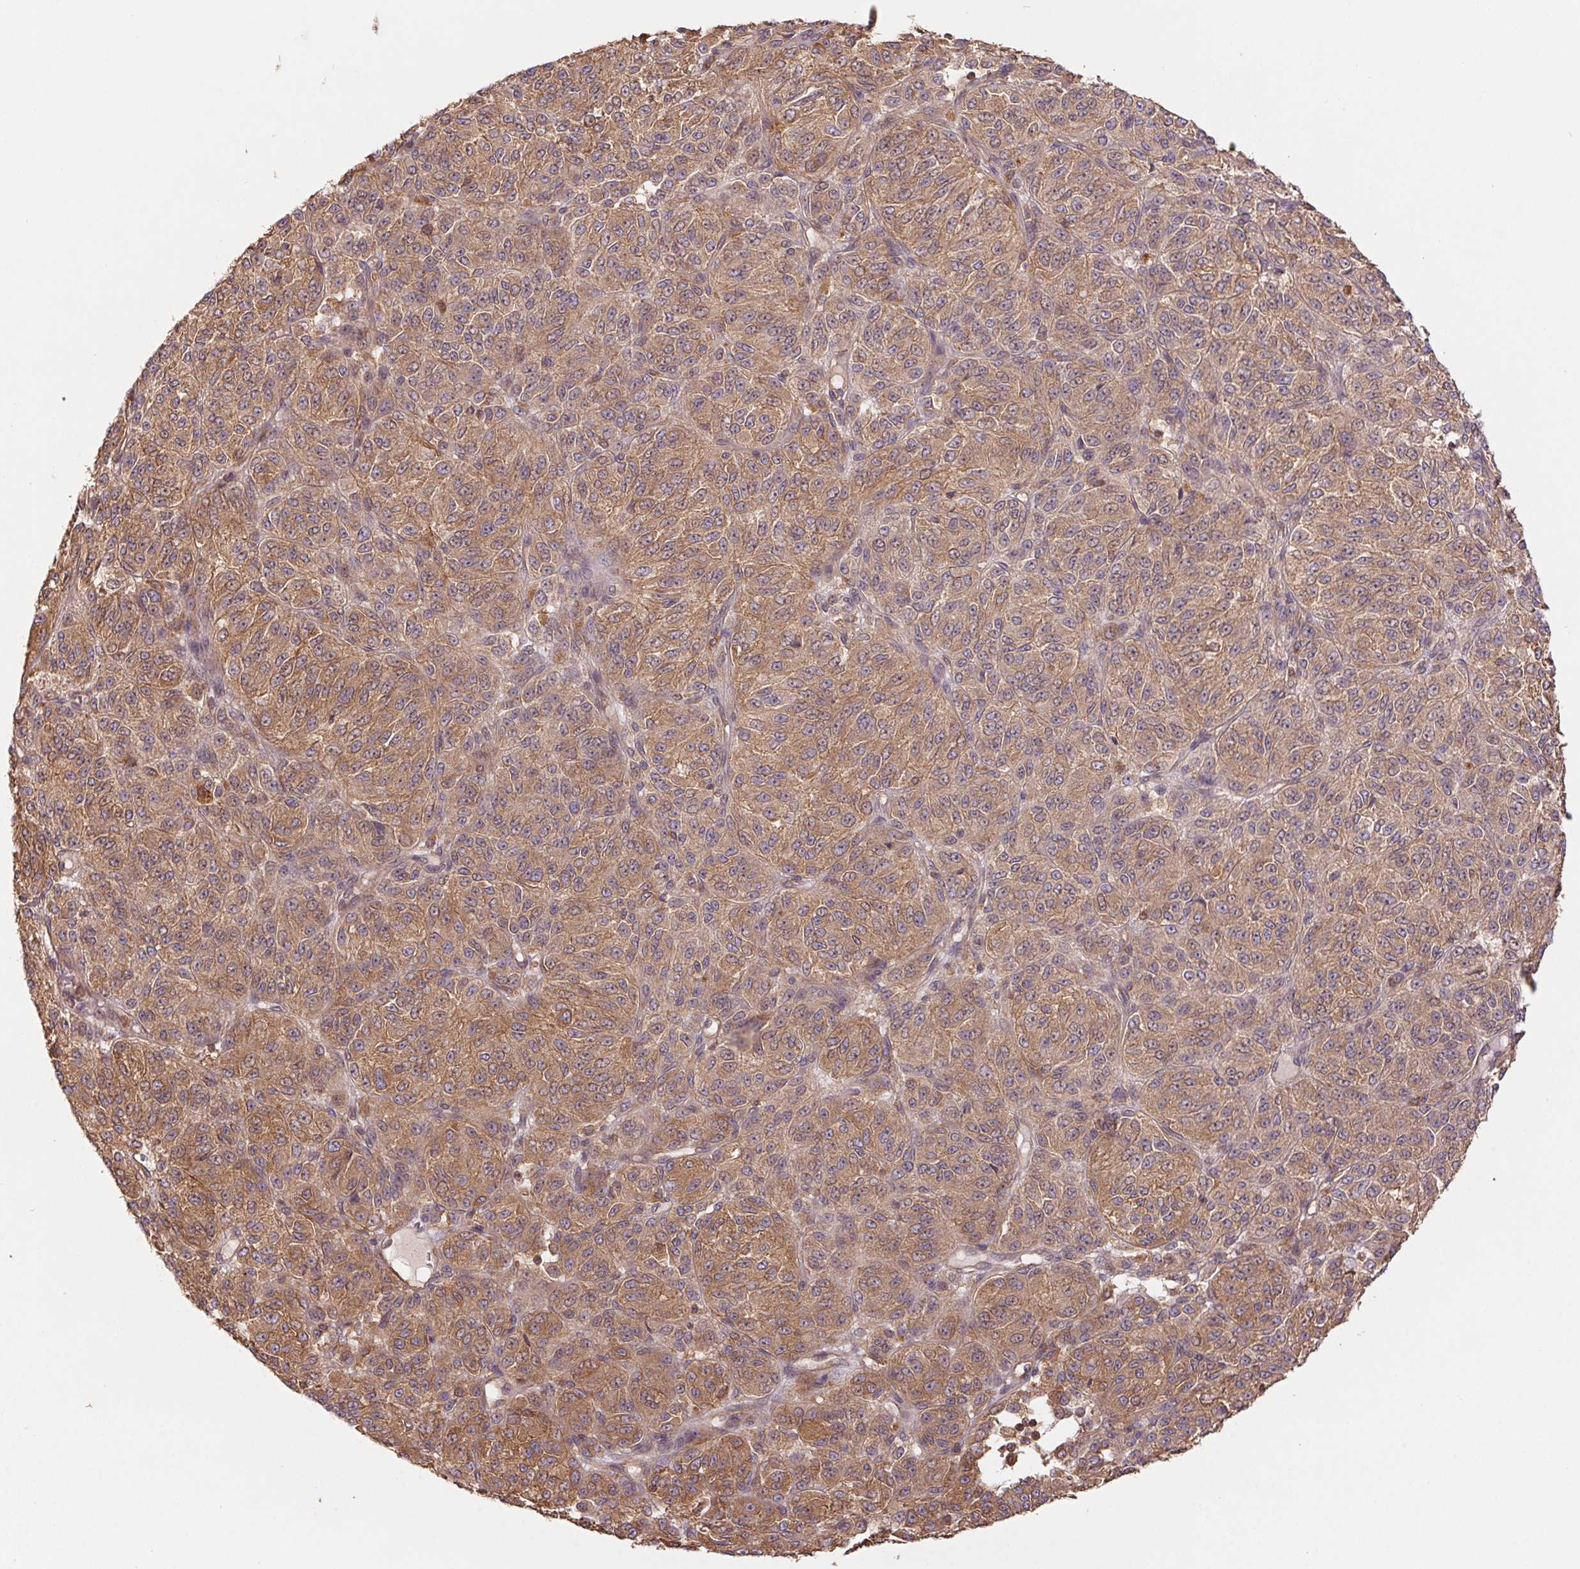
{"staining": {"intensity": "moderate", "quantity": ">75%", "location": "cytoplasmic/membranous"}, "tissue": "melanoma", "cell_type": "Tumor cells", "image_type": "cancer", "snomed": [{"axis": "morphology", "description": "Malignant melanoma, Metastatic site"}, {"axis": "topography", "description": "Brain"}], "caption": "A high-resolution image shows immunohistochemistry staining of melanoma, which displays moderate cytoplasmic/membranous expression in about >75% of tumor cells.", "gene": "TUBA3D", "patient": {"sex": "female", "age": 56}}